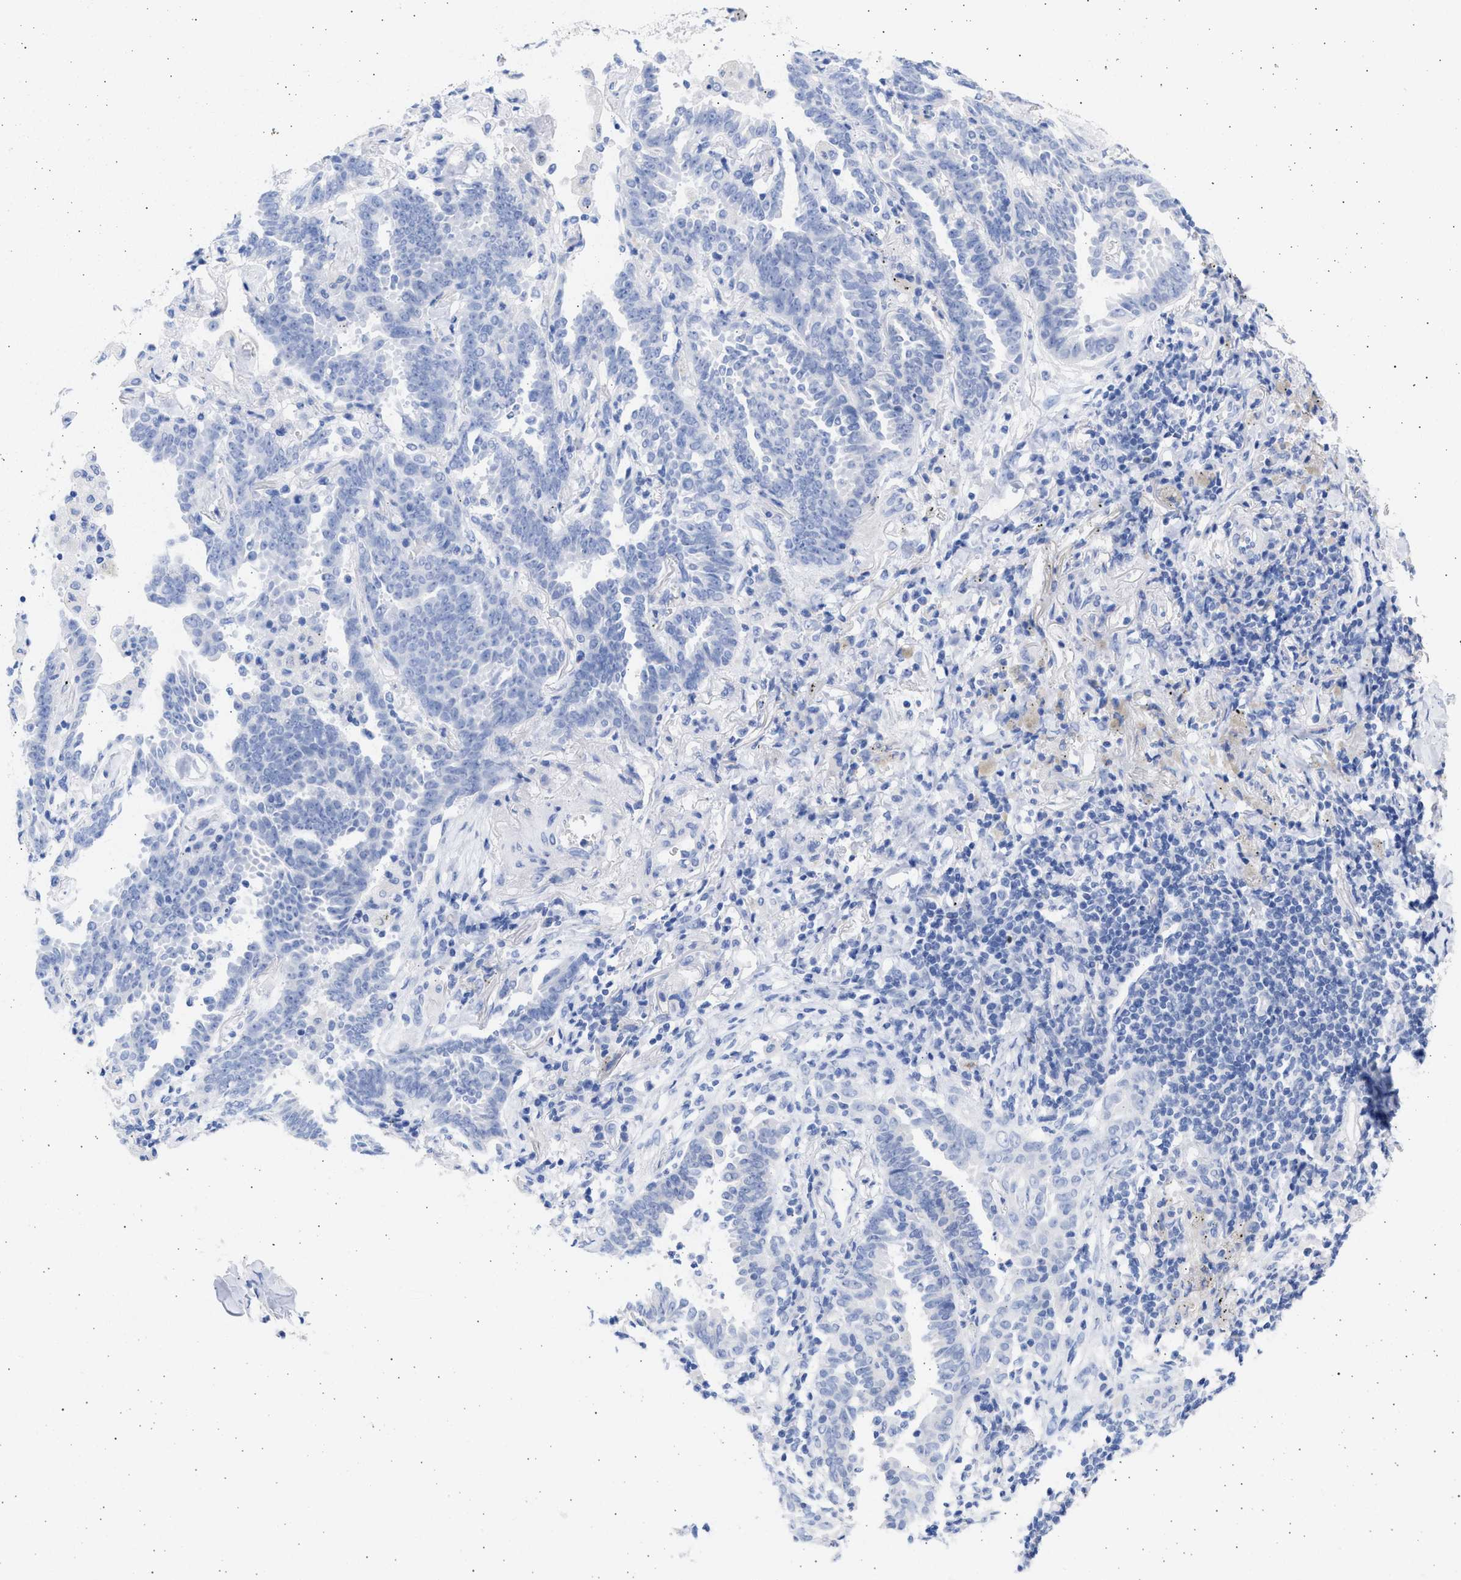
{"staining": {"intensity": "negative", "quantity": "none", "location": "none"}, "tissue": "lung cancer", "cell_type": "Tumor cells", "image_type": "cancer", "snomed": [{"axis": "morphology", "description": "Adenocarcinoma, NOS"}, {"axis": "topography", "description": "Lung"}], "caption": "Lung cancer was stained to show a protein in brown. There is no significant expression in tumor cells.", "gene": "ALDOC", "patient": {"sex": "female", "age": 64}}